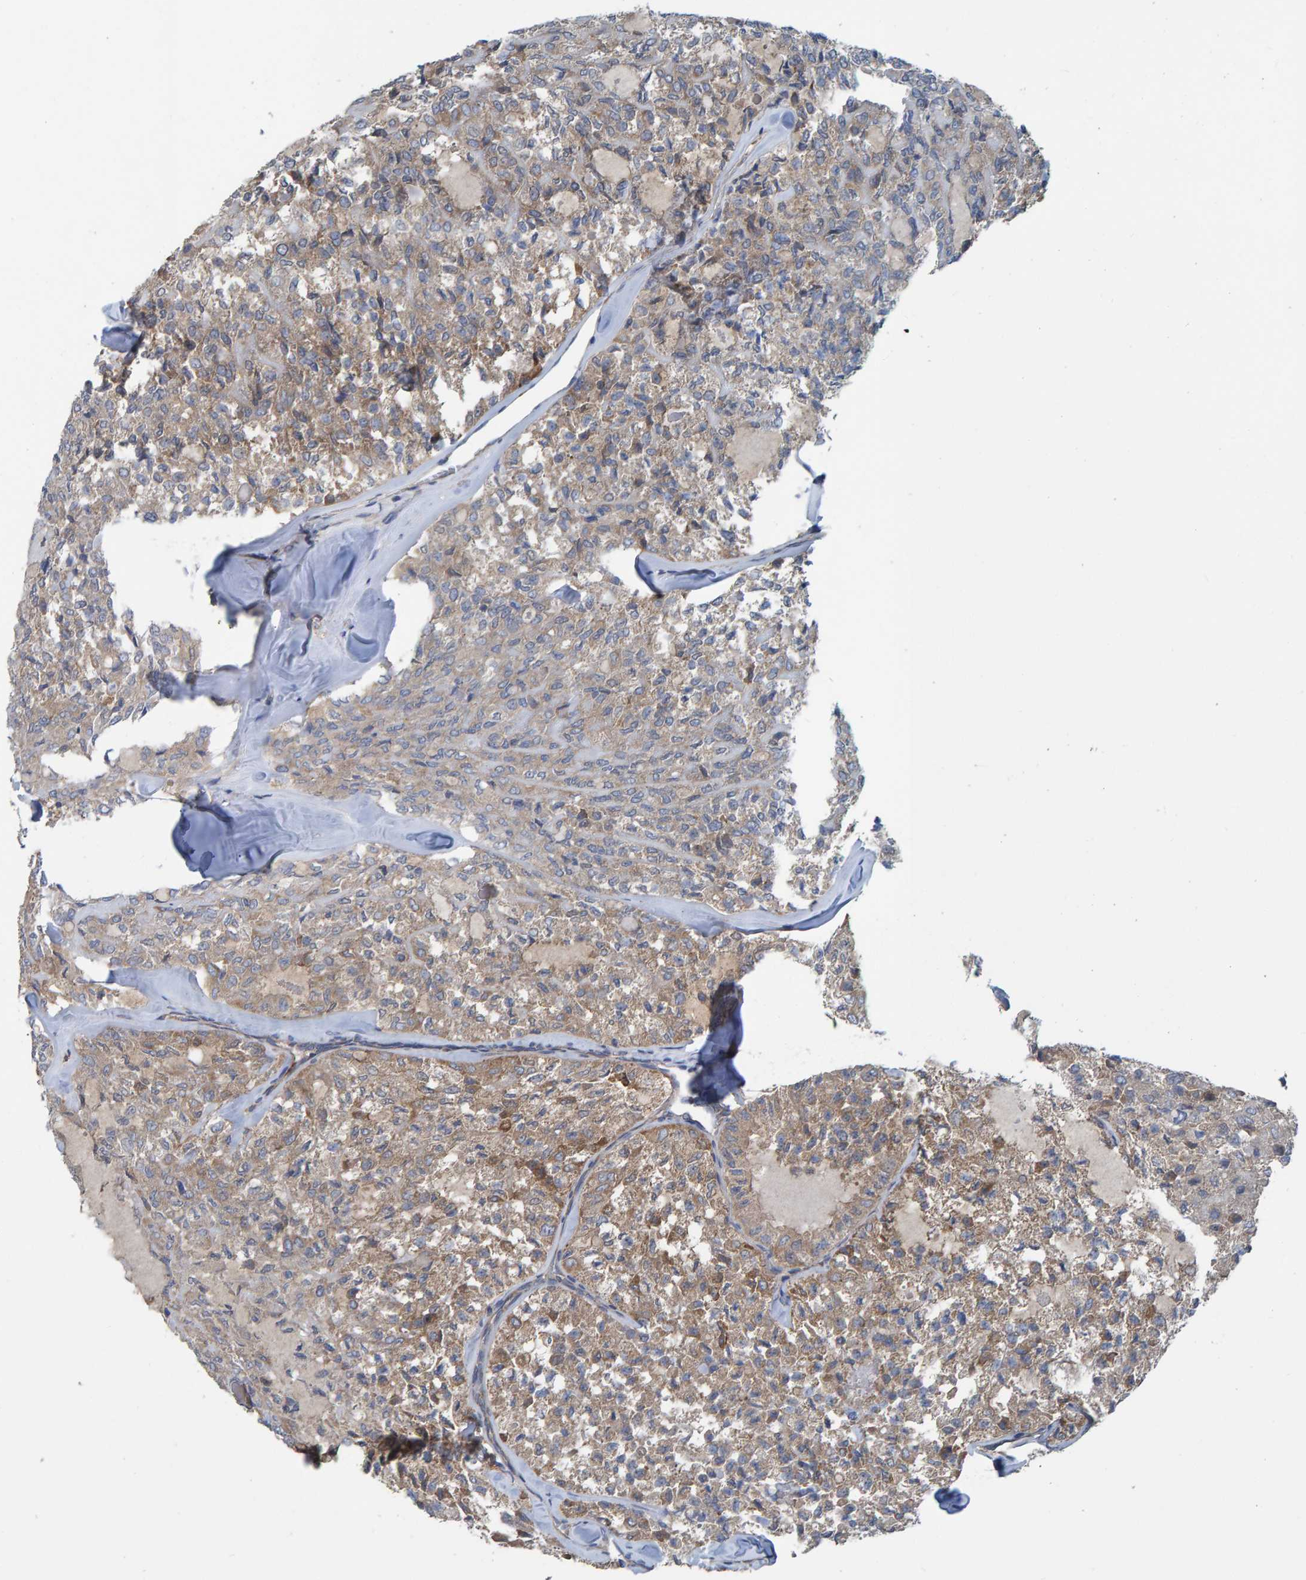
{"staining": {"intensity": "weak", "quantity": ">75%", "location": "cytoplasmic/membranous"}, "tissue": "thyroid cancer", "cell_type": "Tumor cells", "image_type": "cancer", "snomed": [{"axis": "morphology", "description": "Follicular adenoma carcinoma, NOS"}, {"axis": "topography", "description": "Thyroid gland"}], "caption": "Weak cytoplasmic/membranous staining for a protein is identified in about >75% of tumor cells of thyroid cancer (follicular adenoma carcinoma) using immunohistochemistry (IHC).", "gene": "LRSAM1", "patient": {"sex": "male", "age": 75}}